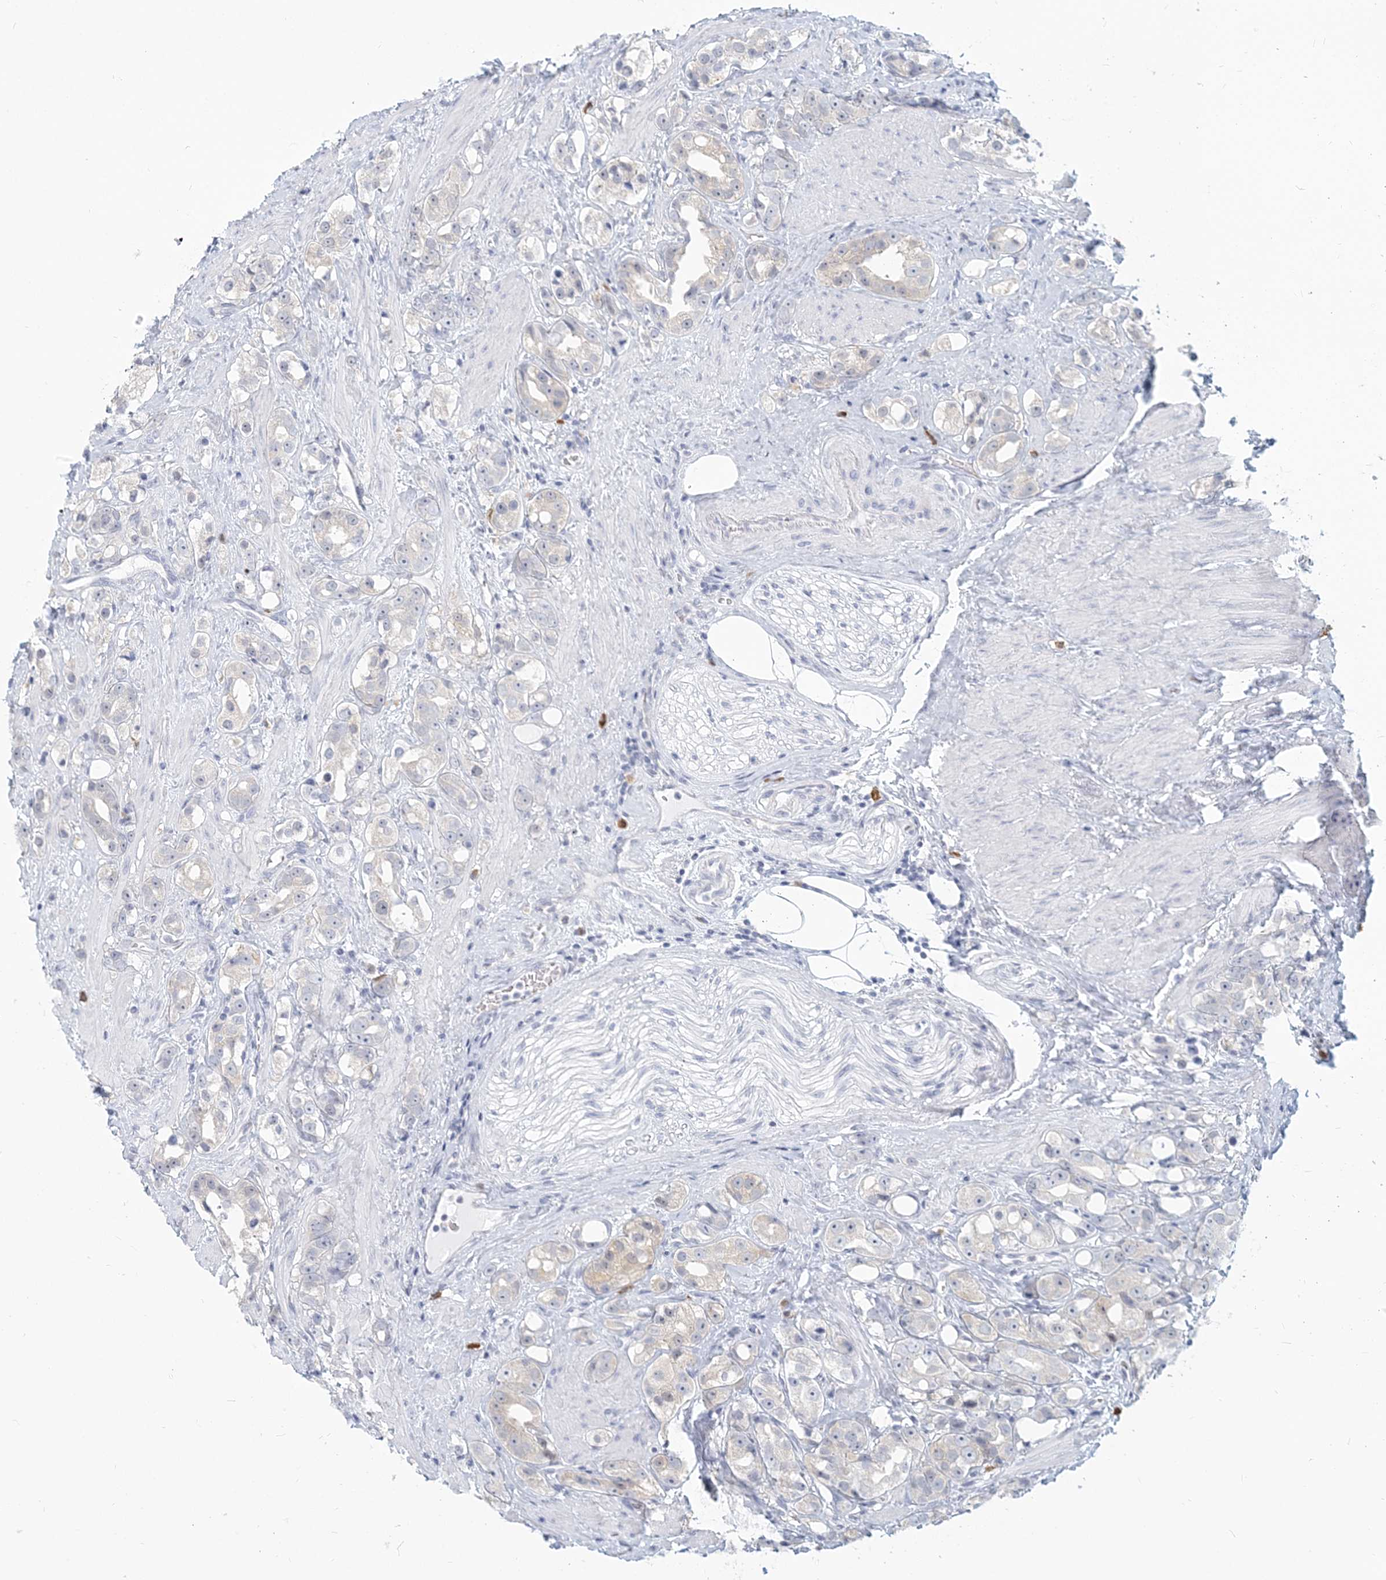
{"staining": {"intensity": "negative", "quantity": "none", "location": "none"}, "tissue": "prostate cancer", "cell_type": "Tumor cells", "image_type": "cancer", "snomed": [{"axis": "morphology", "description": "Adenocarcinoma, NOS"}, {"axis": "topography", "description": "Prostate"}], "caption": "Tumor cells show no significant positivity in prostate cancer (adenocarcinoma).", "gene": "GMPPA", "patient": {"sex": "male", "age": 79}}